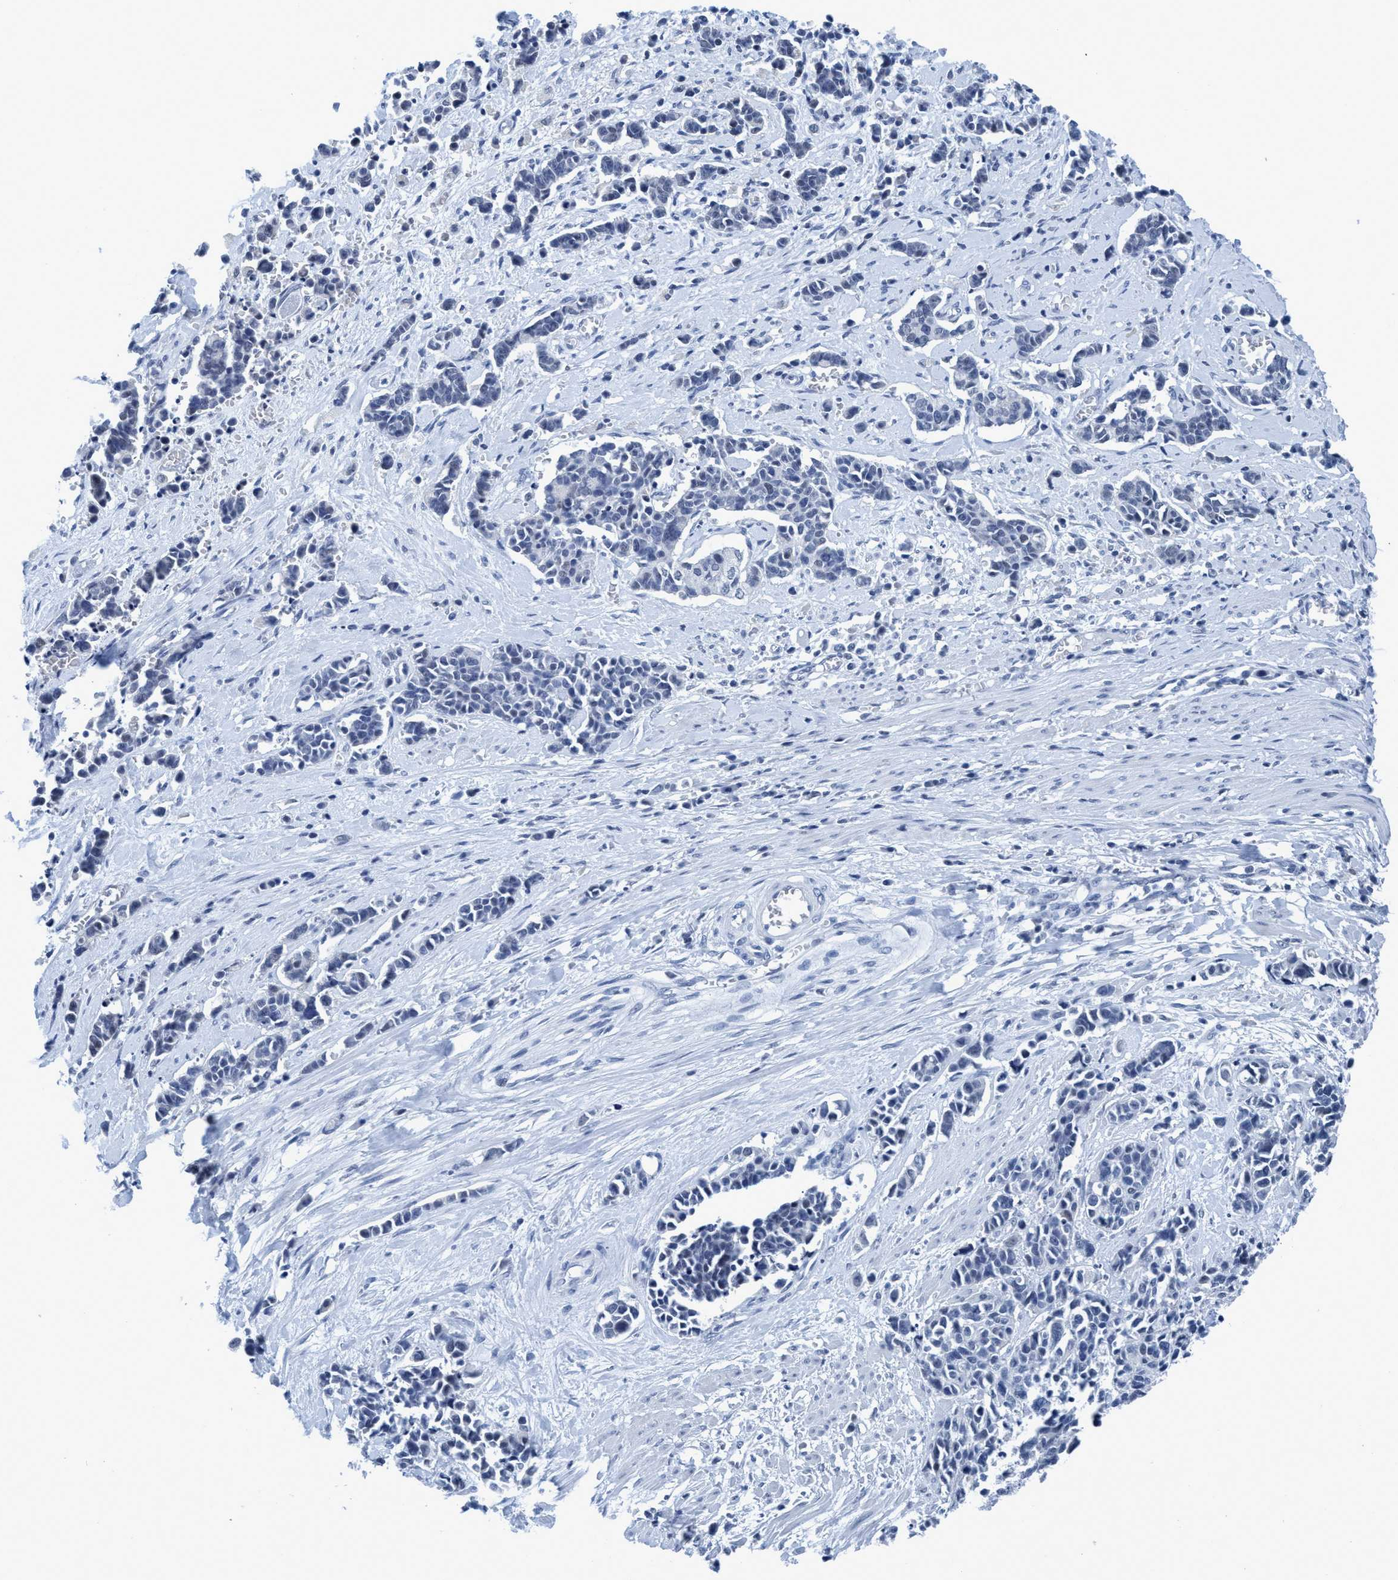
{"staining": {"intensity": "negative", "quantity": "none", "location": "none"}, "tissue": "cervical cancer", "cell_type": "Tumor cells", "image_type": "cancer", "snomed": [{"axis": "morphology", "description": "Squamous cell carcinoma, NOS"}, {"axis": "topography", "description": "Cervix"}], "caption": "This is an immunohistochemistry photomicrograph of human squamous cell carcinoma (cervical). There is no expression in tumor cells.", "gene": "DNAI1", "patient": {"sex": "female", "age": 35}}